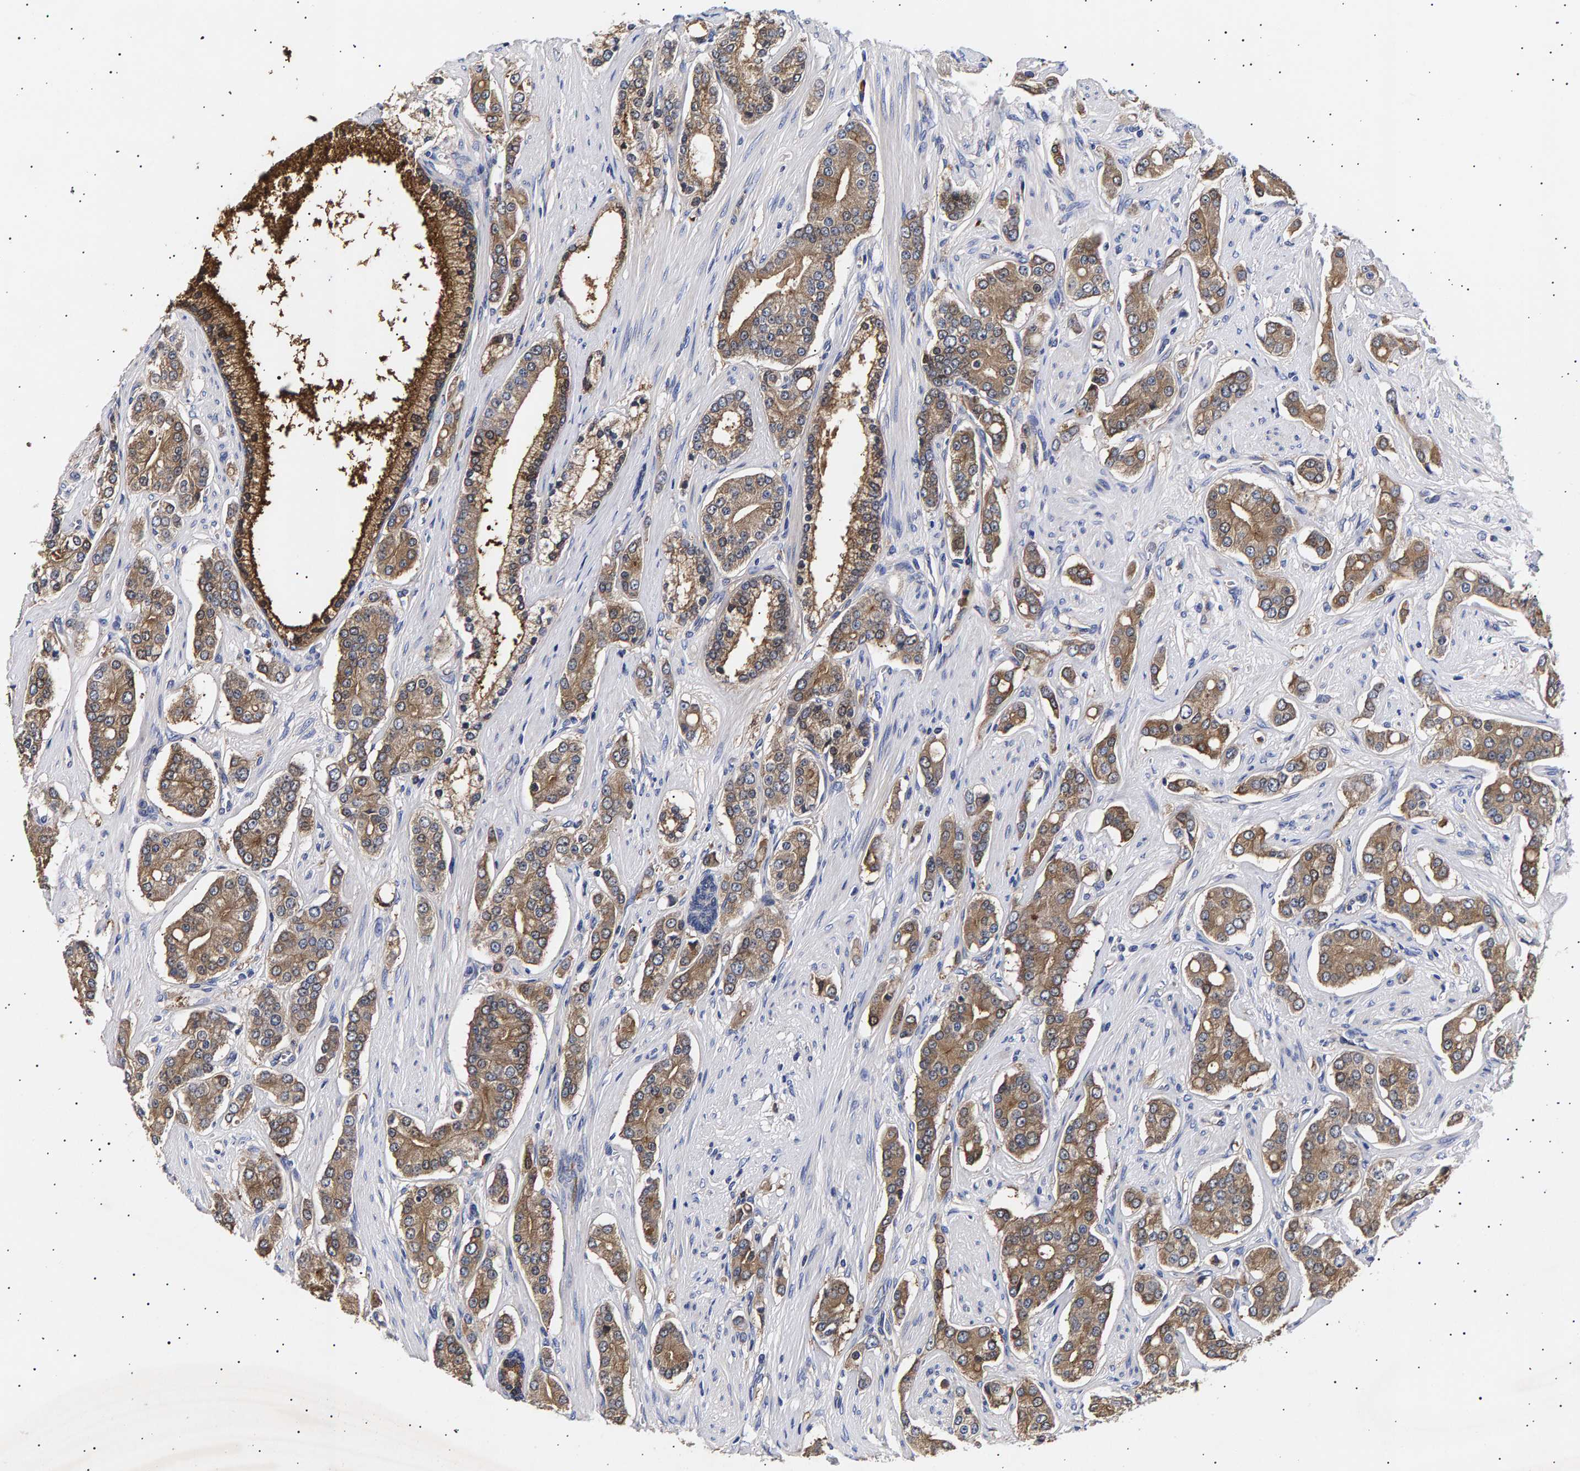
{"staining": {"intensity": "moderate", "quantity": ">75%", "location": "cytoplasmic/membranous"}, "tissue": "prostate cancer", "cell_type": "Tumor cells", "image_type": "cancer", "snomed": [{"axis": "morphology", "description": "Adenocarcinoma, High grade"}, {"axis": "topography", "description": "Prostate"}], "caption": "This image demonstrates IHC staining of prostate cancer, with medium moderate cytoplasmic/membranous expression in about >75% of tumor cells.", "gene": "ANKRD40", "patient": {"sex": "male", "age": 71}}